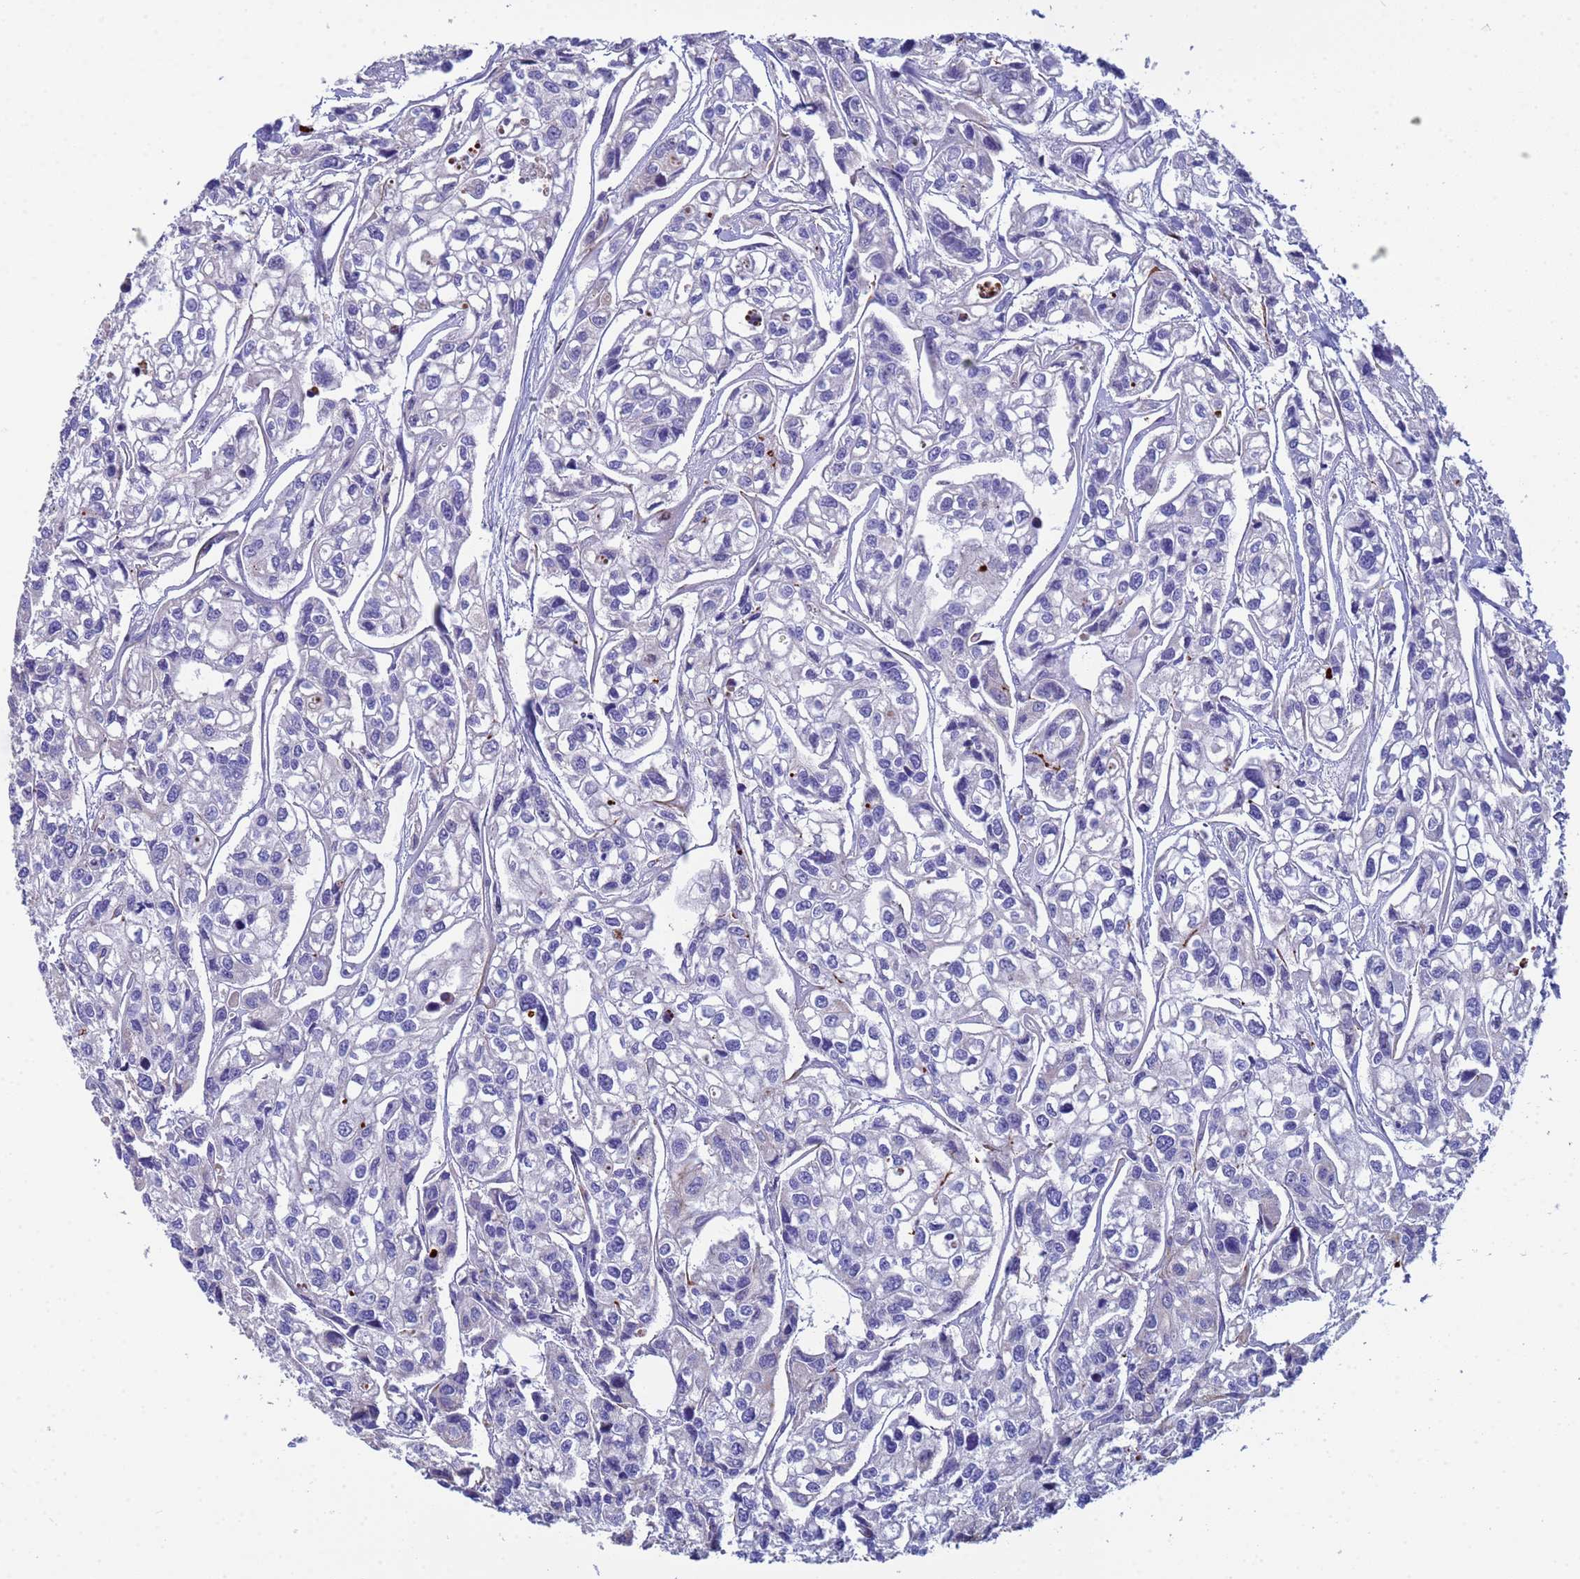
{"staining": {"intensity": "negative", "quantity": "none", "location": "none"}, "tissue": "urothelial cancer", "cell_type": "Tumor cells", "image_type": "cancer", "snomed": [{"axis": "morphology", "description": "Urothelial carcinoma, High grade"}, {"axis": "topography", "description": "Urinary bladder"}], "caption": "Tumor cells are negative for protein expression in human high-grade urothelial carcinoma.", "gene": "PPP6R1", "patient": {"sex": "male", "age": 67}}